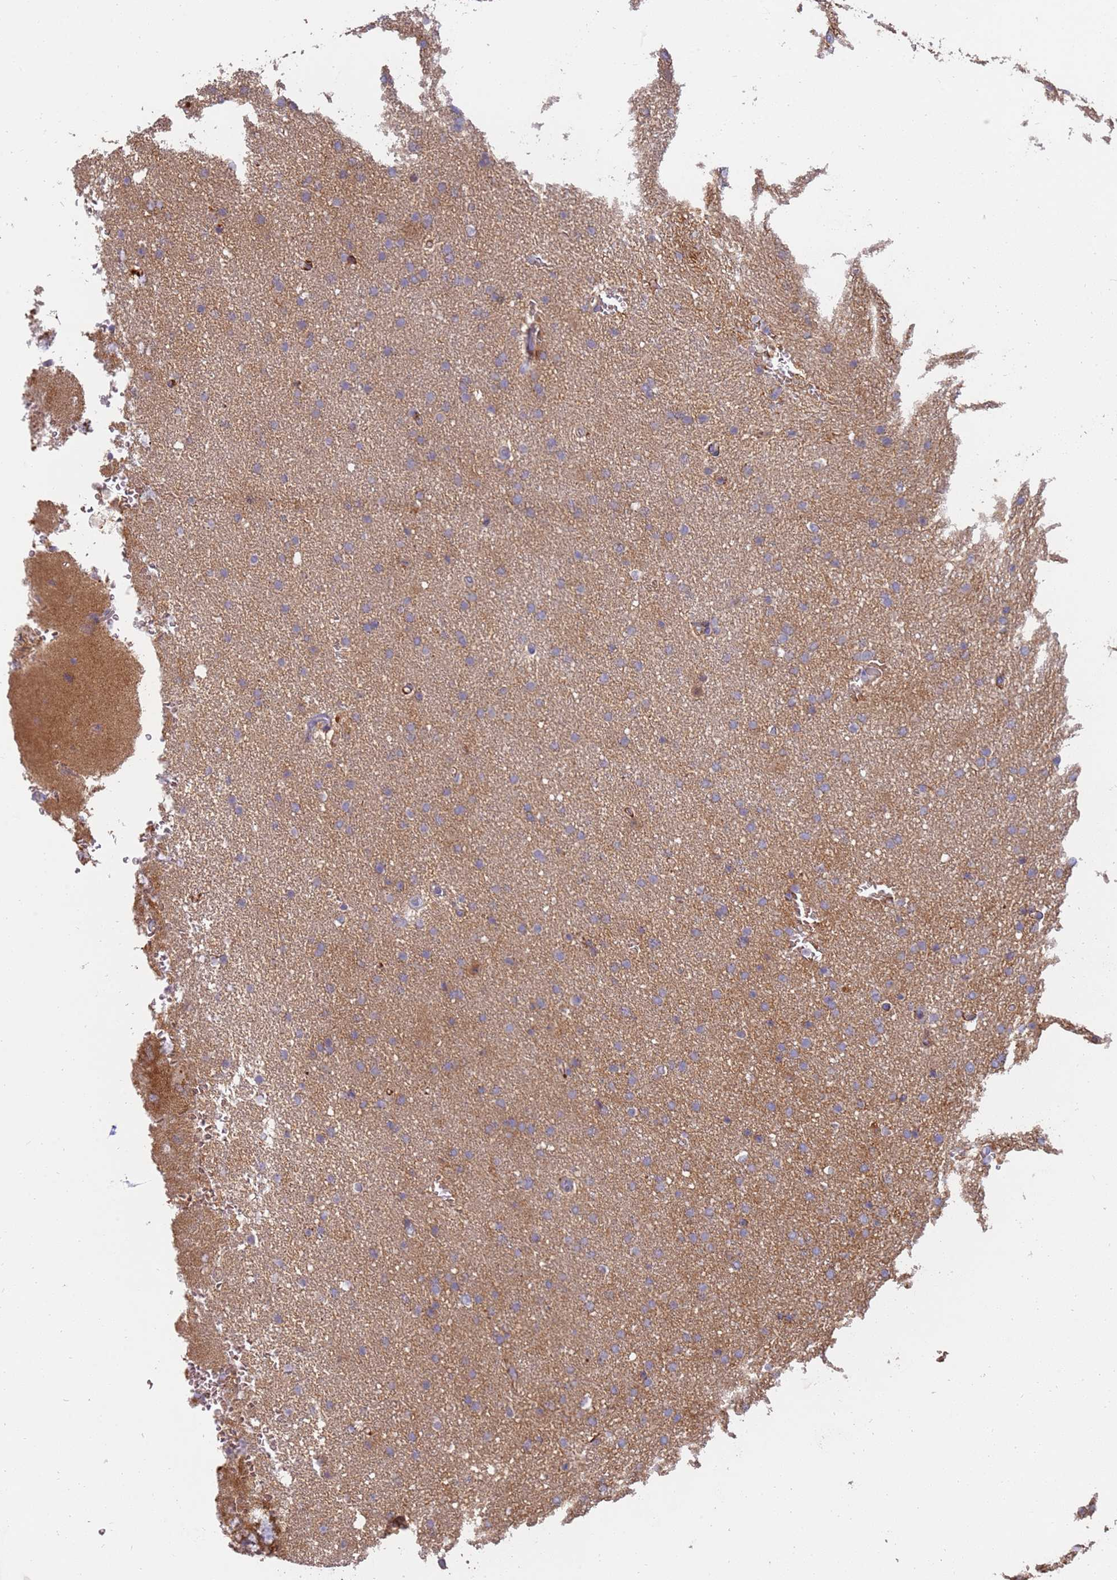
{"staining": {"intensity": "weak", "quantity": "<25%", "location": "cytoplasmic/membranous"}, "tissue": "glioma", "cell_type": "Tumor cells", "image_type": "cancer", "snomed": [{"axis": "morphology", "description": "Glioma, malignant, High grade"}, {"axis": "topography", "description": "Brain"}], "caption": "Tumor cells are negative for protein expression in human malignant glioma (high-grade).", "gene": "NMUR2", "patient": {"sex": "male", "age": 72}}